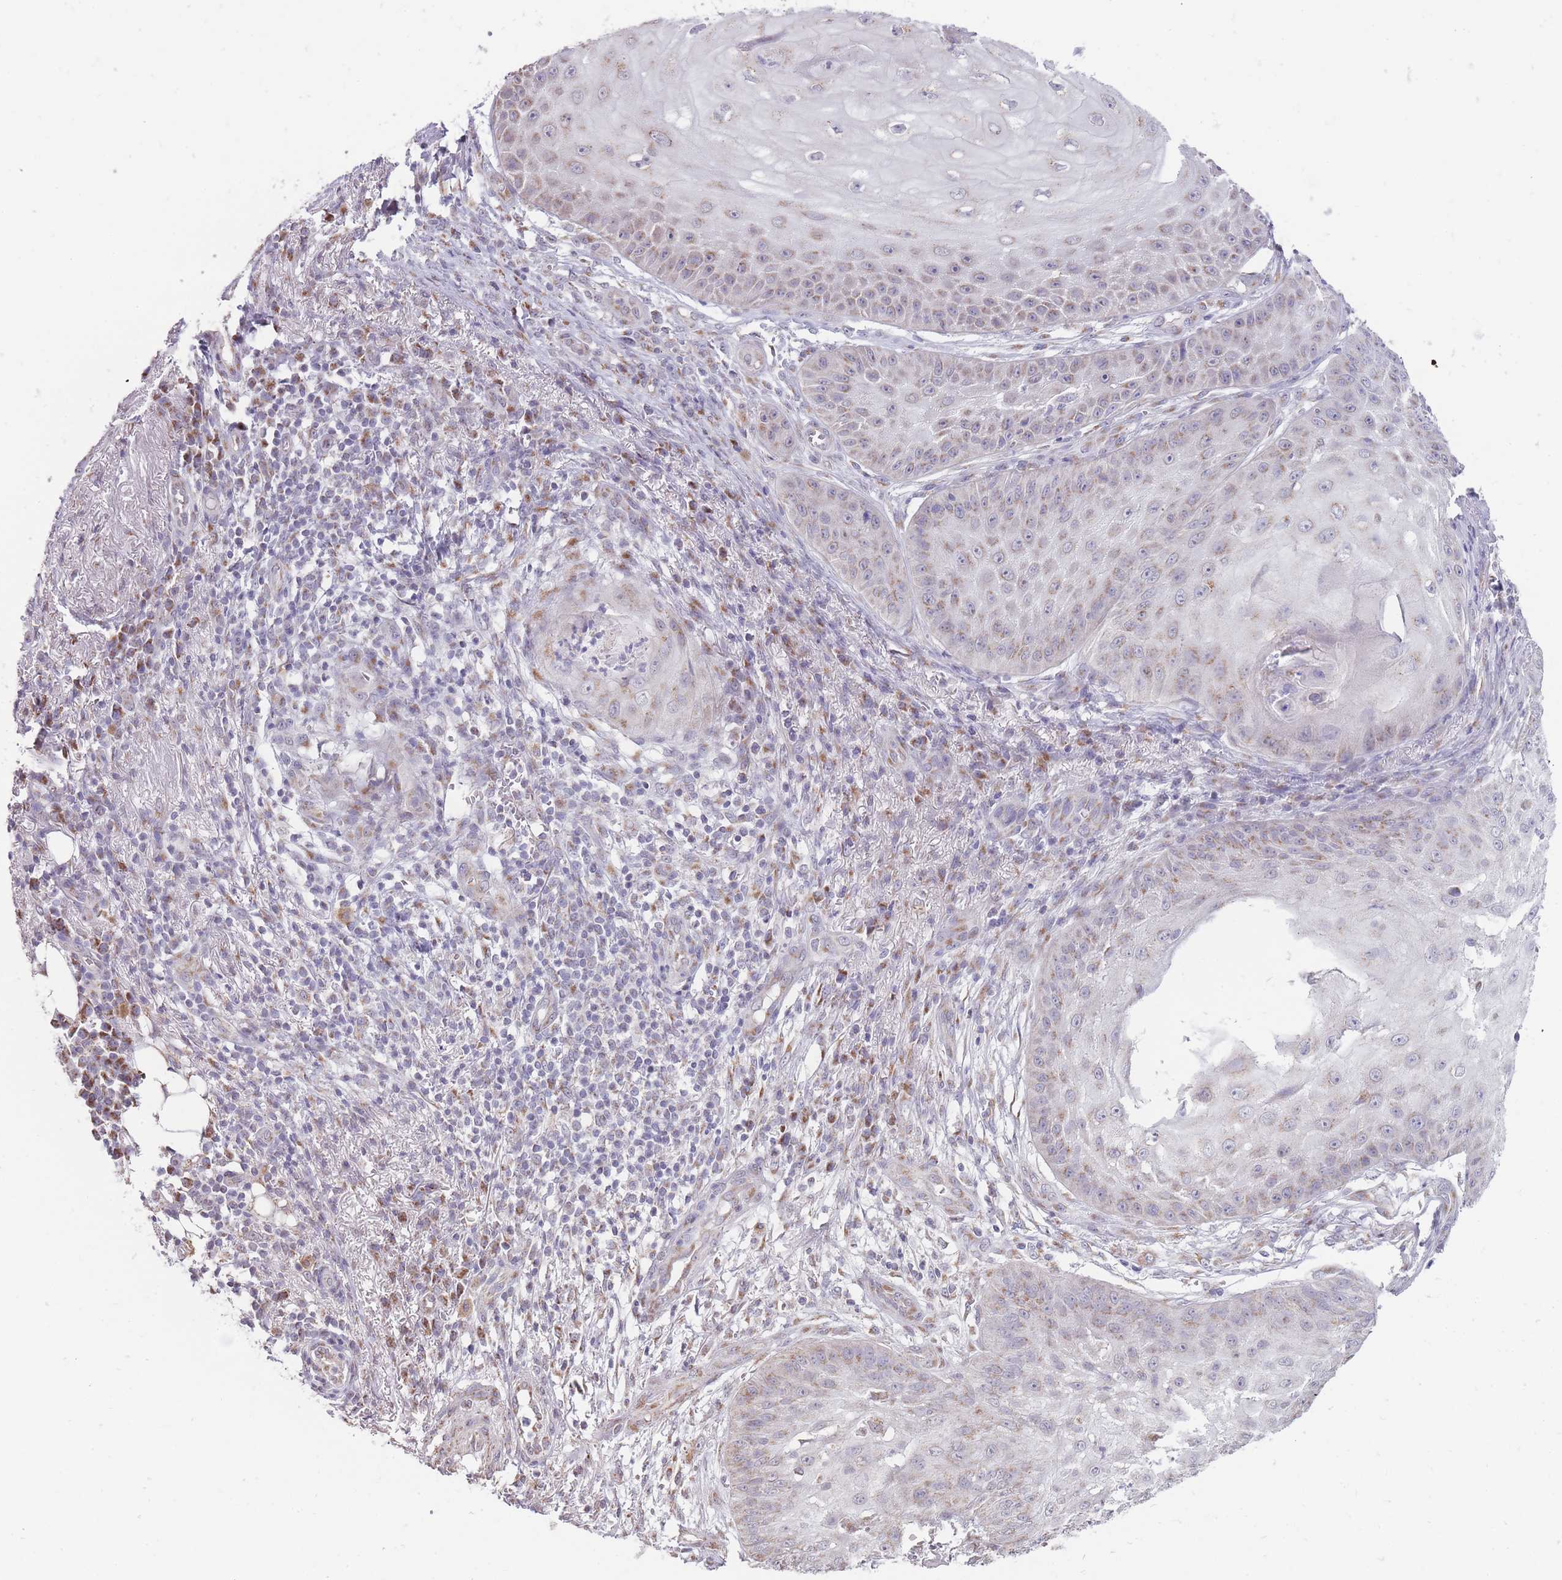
{"staining": {"intensity": "weak", "quantity": "<25%", "location": "cytoplasmic/membranous"}, "tissue": "skin cancer", "cell_type": "Tumor cells", "image_type": "cancer", "snomed": [{"axis": "morphology", "description": "Squamous cell carcinoma, NOS"}, {"axis": "topography", "description": "Skin"}], "caption": "High power microscopy image of an IHC histopathology image of skin cancer (squamous cell carcinoma), revealing no significant expression in tumor cells.", "gene": "NELL1", "patient": {"sex": "male", "age": 70}}